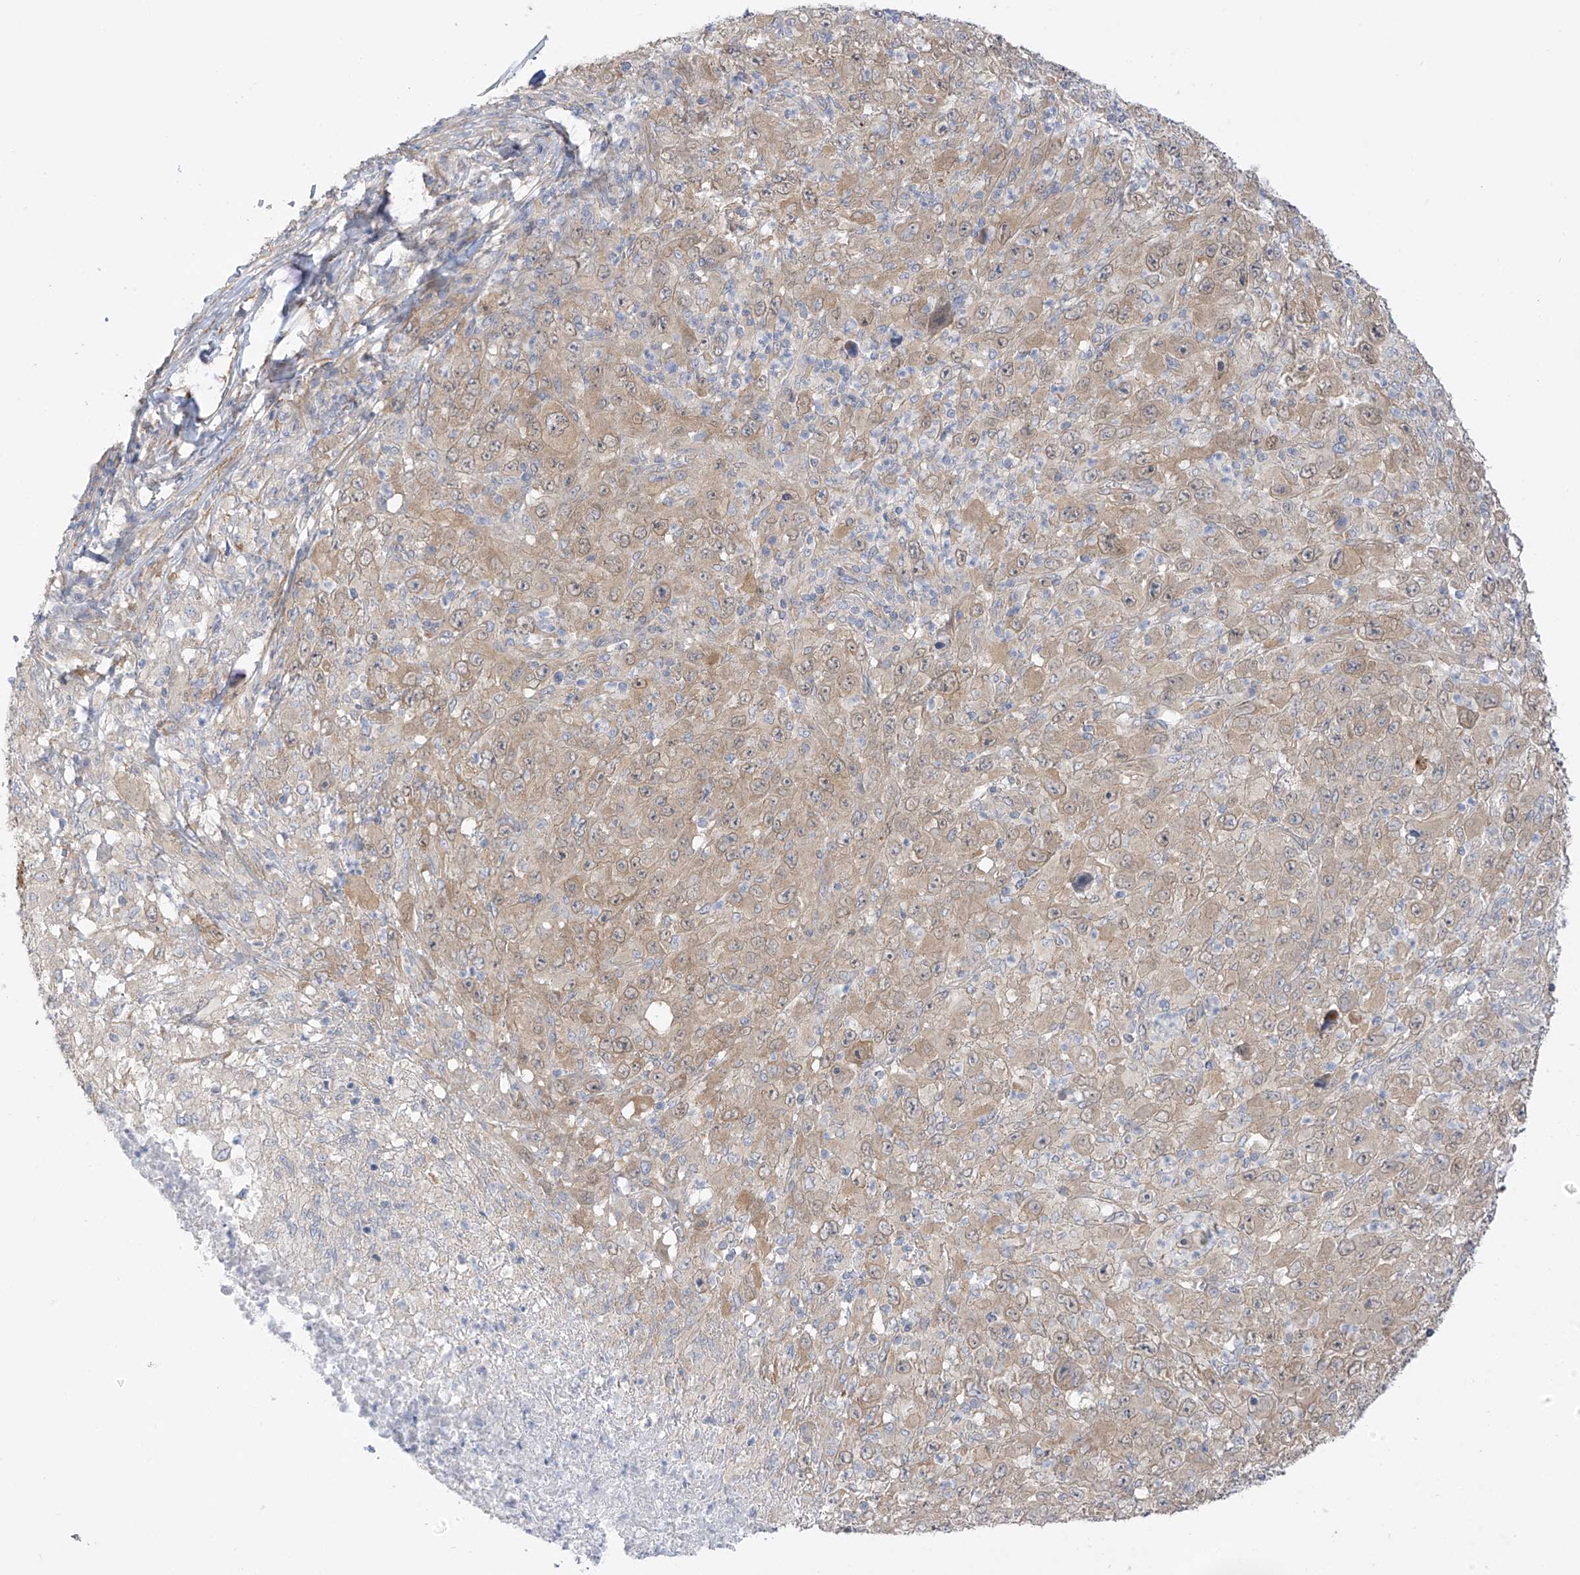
{"staining": {"intensity": "moderate", "quantity": ">75%", "location": "cytoplasmic/membranous"}, "tissue": "melanoma", "cell_type": "Tumor cells", "image_type": "cancer", "snomed": [{"axis": "morphology", "description": "Malignant melanoma, Metastatic site"}, {"axis": "topography", "description": "Skin"}], "caption": "Tumor cells exhibit medium levels of moderate cytoplasmic/membranous staining in about >75% of cells in human malignant melanoma (metastatic site). (brown staining indicates protein expression, while blue staining denotes nuclei).", "gene": "EIPR1", "patient": {"sex": "female", "age": 56}}